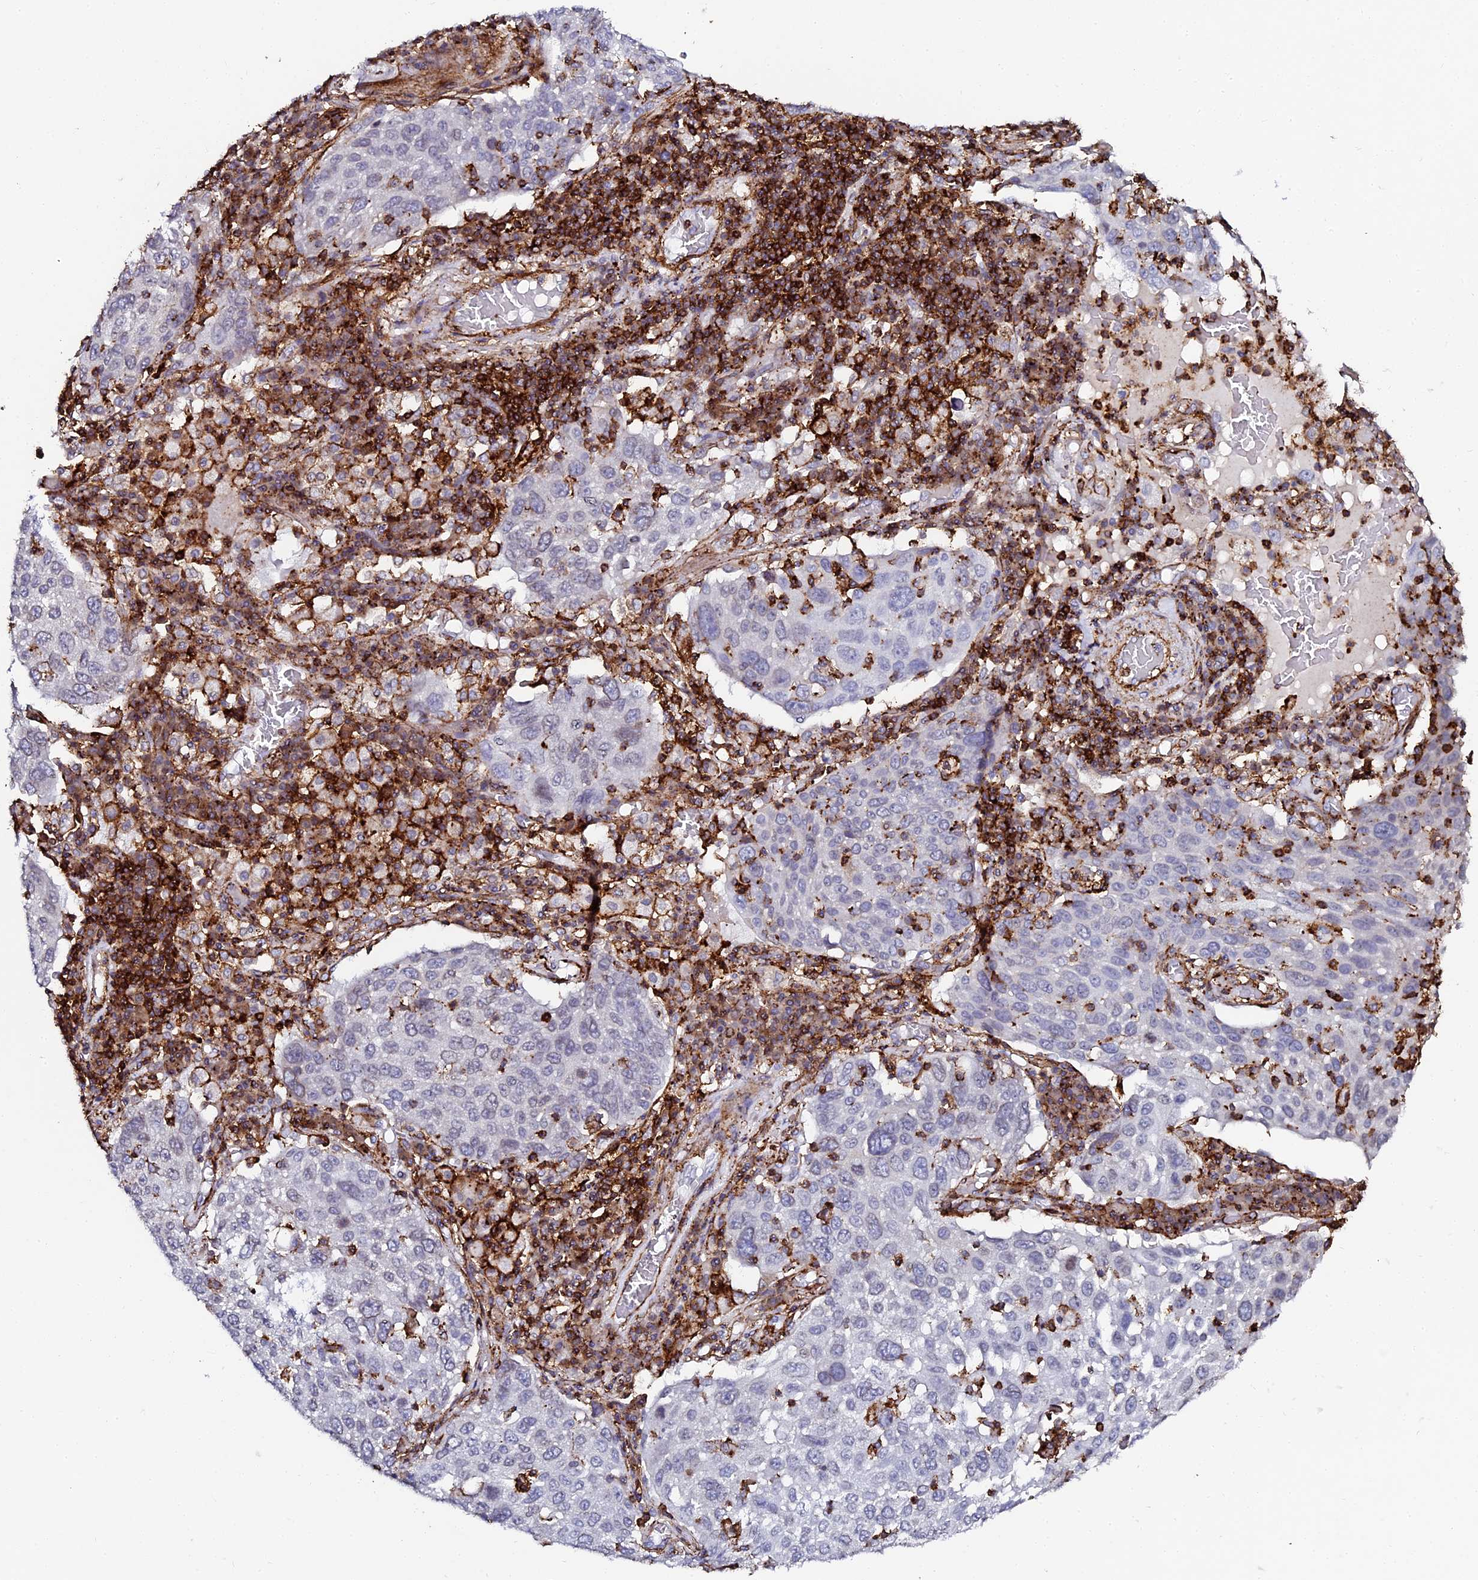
{"staining": {"intensity": "negative", "quantity": "none", "location": "none"}, "tissue": "lung cancer", "cell_type": "Tumor cells", "image_type": "cancer", "snomed": [{"axis": "morphology", "description": "Squamous cell carcinoma, NOS"}, {"axis": "topography", "description": "Lung"}], "caption": "Immunohistochemistry (IHC) of human lung squamous cell carcinoma exhibits no positivity in tumor cells.", "gene": "AAAS", "patient": {"sex": "male", "age": 65}}